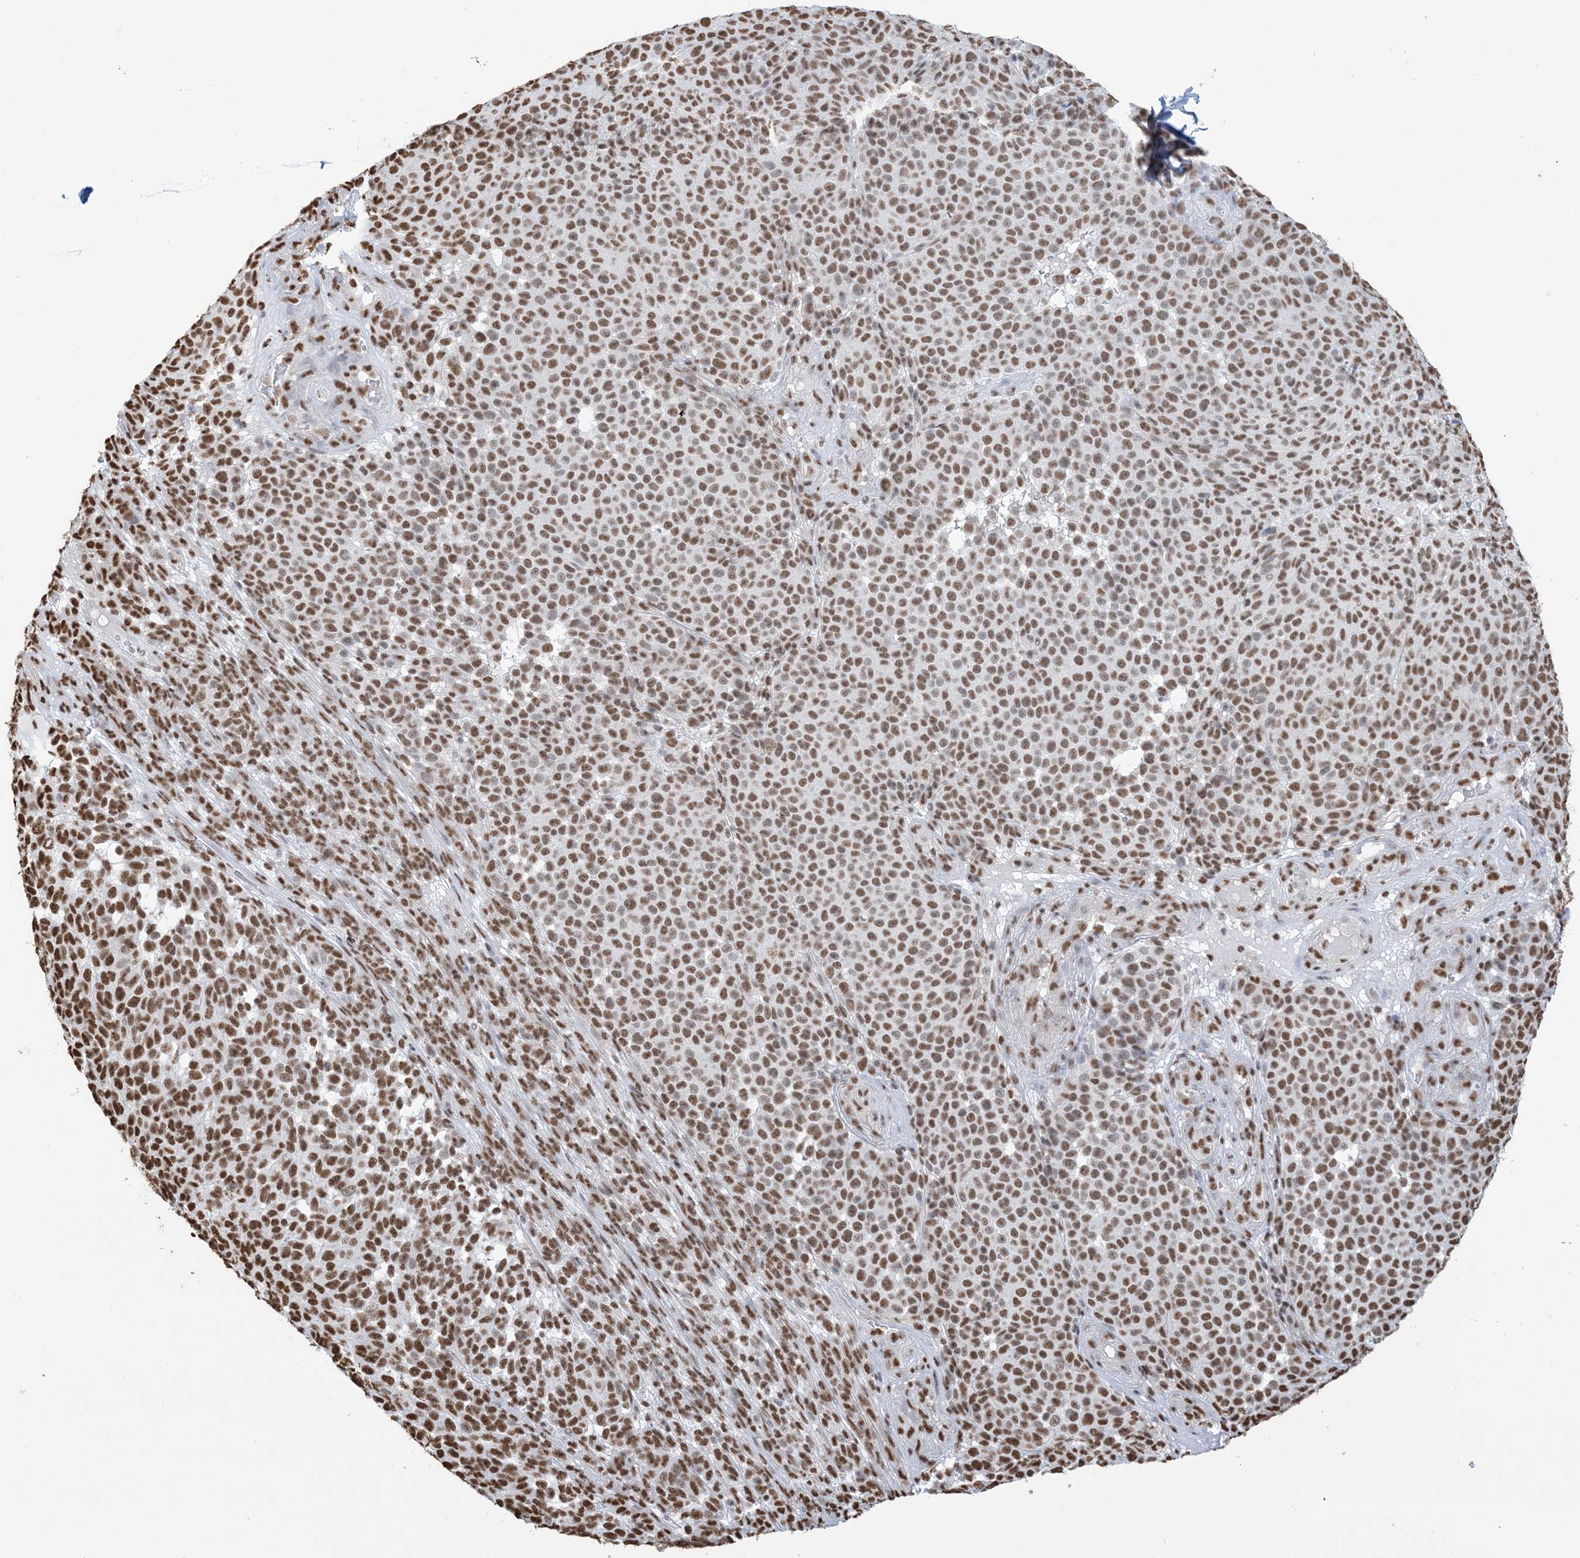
{"staining": {"intensity": "moderate", "quantity": ">75%", "location": "nuclear"}, "tissue": "melanoma", "cell_type": "Tumor cells", "image_type": "cancer", "snomed": [{"axis": "morphology", "description": "Malignant melanoma, NOS"}, {"axis": "topography", "description": "Skin"}], "caption": "High-power microscopy captured an immunohistochemistry (IHC) histopathology image of melanoma, revealing moderate nuclear positivity in approximately >75% of tumor cells.", "gene": "ZNF792", "patient": {"sex": "male", "age": 49}}